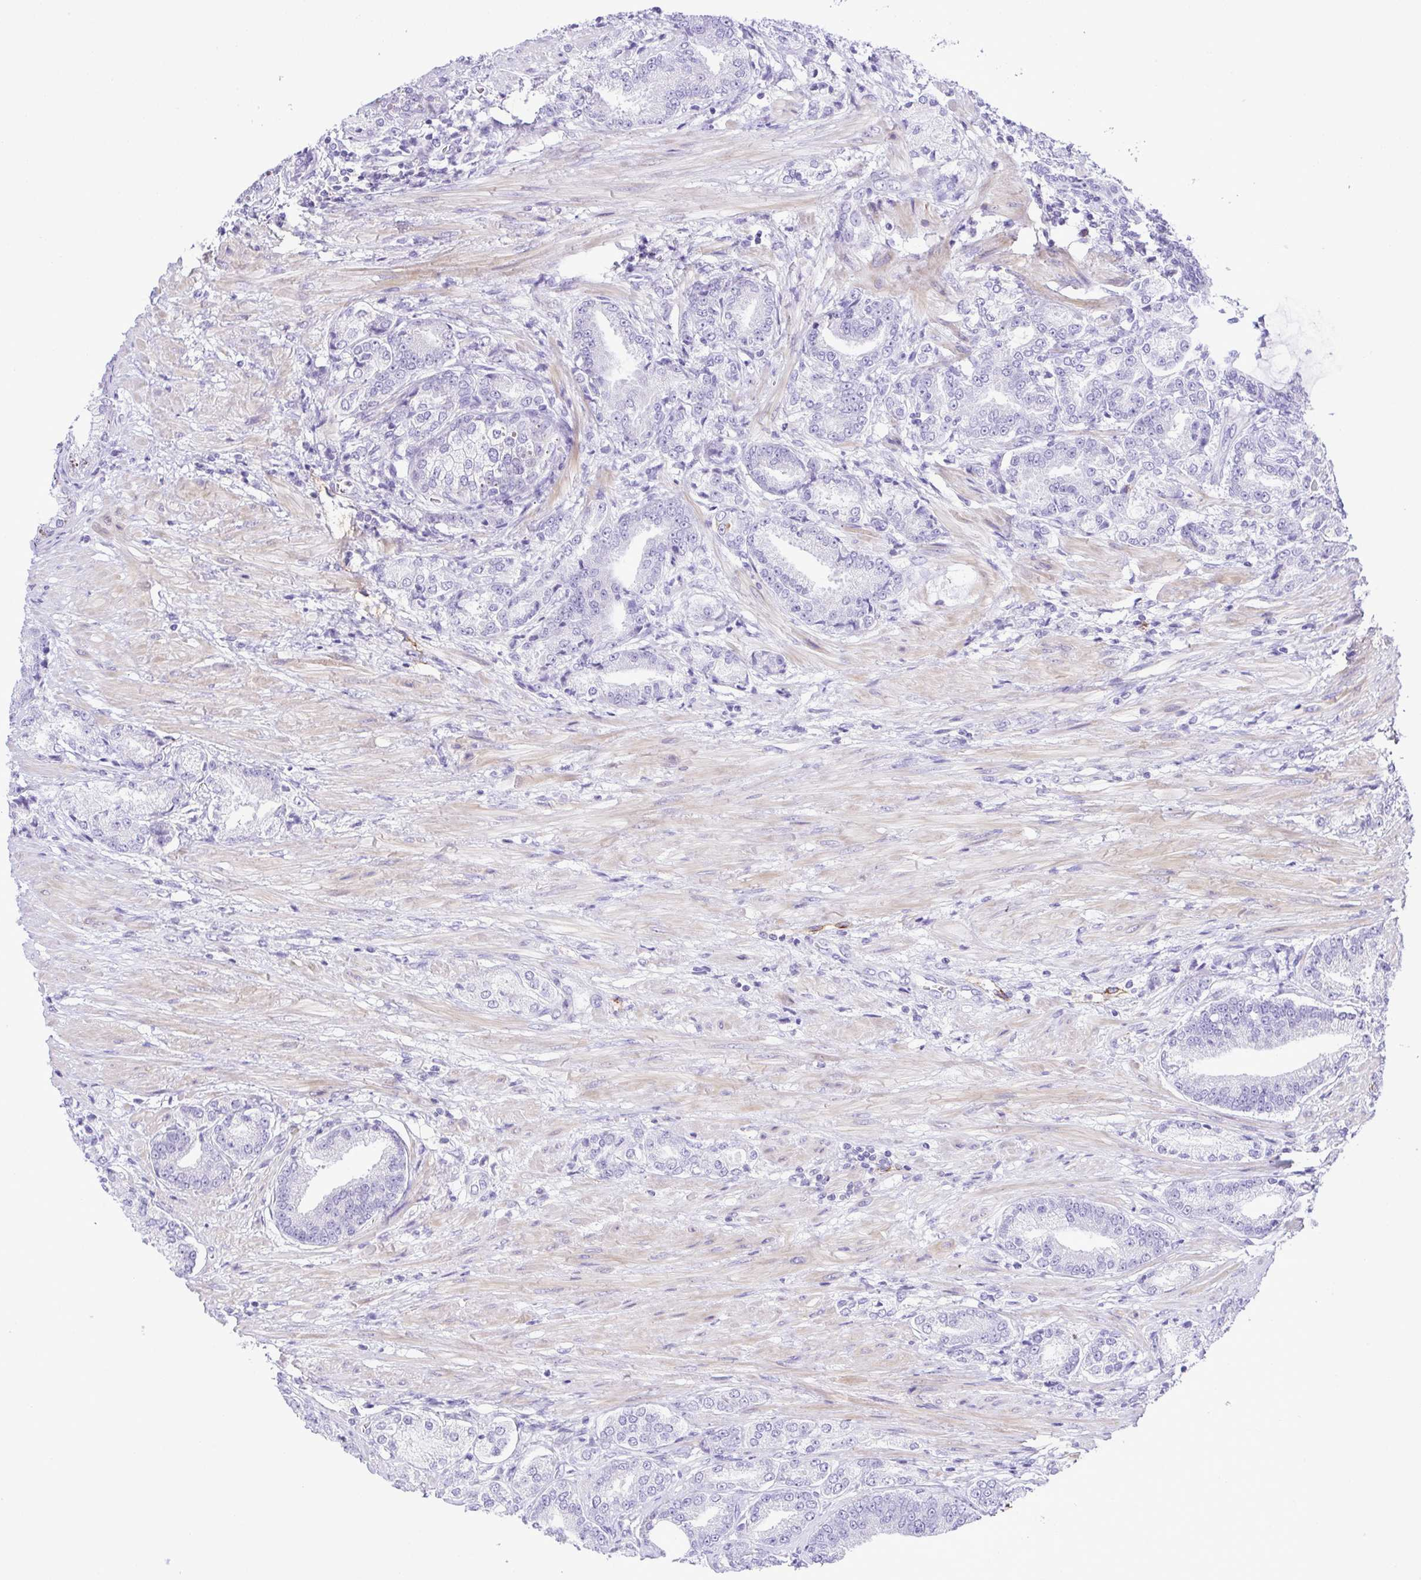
{"staining": {"intensity": "negative", "quantity": "none", "location": "none"}, "tissue": "prostate cancer", "cell_type": "Tumor cells", "image_type": "cancer", "snomed": [{"axis": "morphology", "description": "Adenocarcinoma, High grade"}, {"axis": "topography", "description": "Prostate and seminal vesicle, NOS"}], "caption": "This is an immunohistochemistry (IHC) photomicrograph of human prostate cancer. There is no staining in tumor cells.", "gene": "GPR182", "patient": {"sex": "male", "age": 61}}